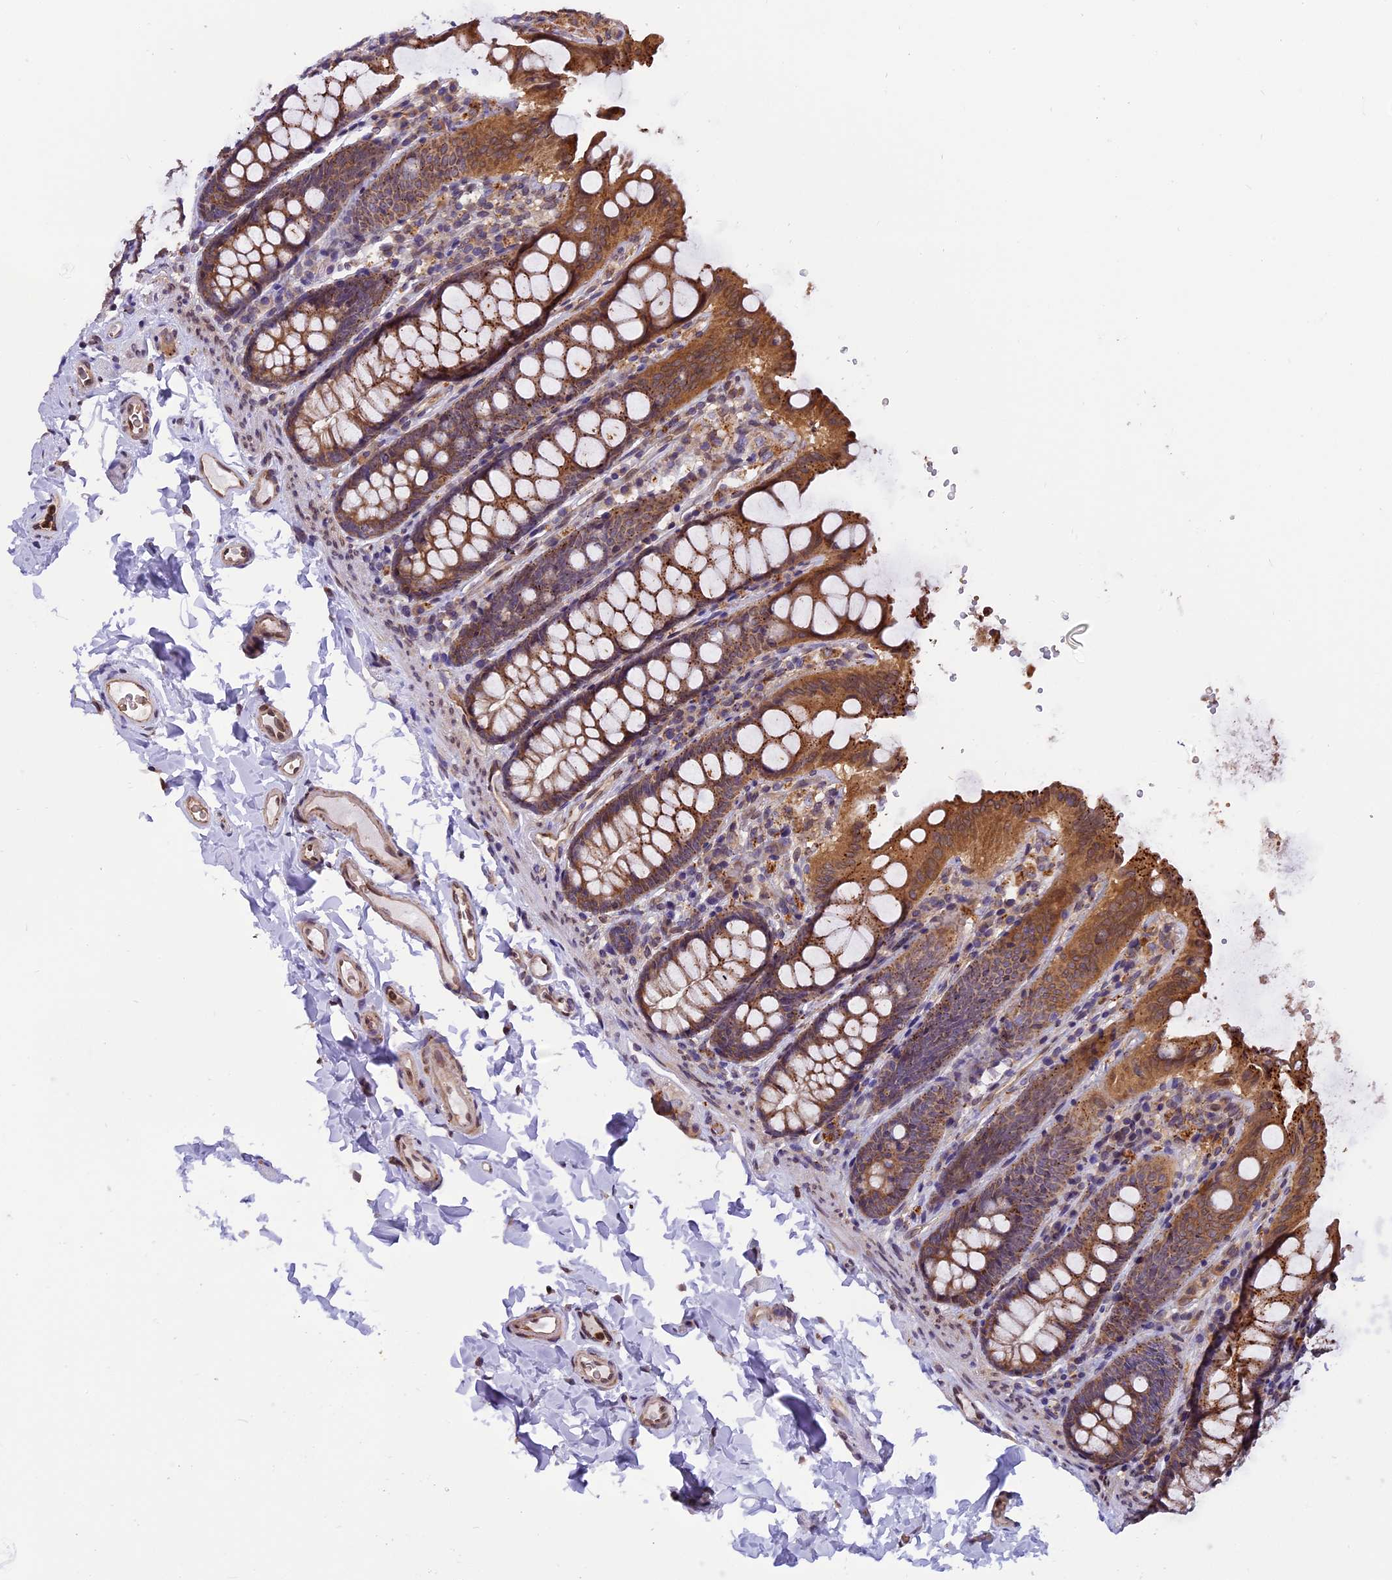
{"staining": {"intensity": "weak", "quantity": "25%-75%", "location": "cytoplasmic/membranous"}, "tissue": "colon", "cell_type": "Endothelial cells", "image_type": "normal", "snomed": [{"axis": "morphology", "description": "Normal tissue, NOS"}, {"axis": "topography", "description": "Colon"}], "caption": "This is an image of immunohistochemistry (IHC) staining of benign colon, which shows weak positivity in the cytoplasmic/membranous of endothelial cells.", "gene": "CHMP2A", "patient": {"sex": "female", "age": 61}}